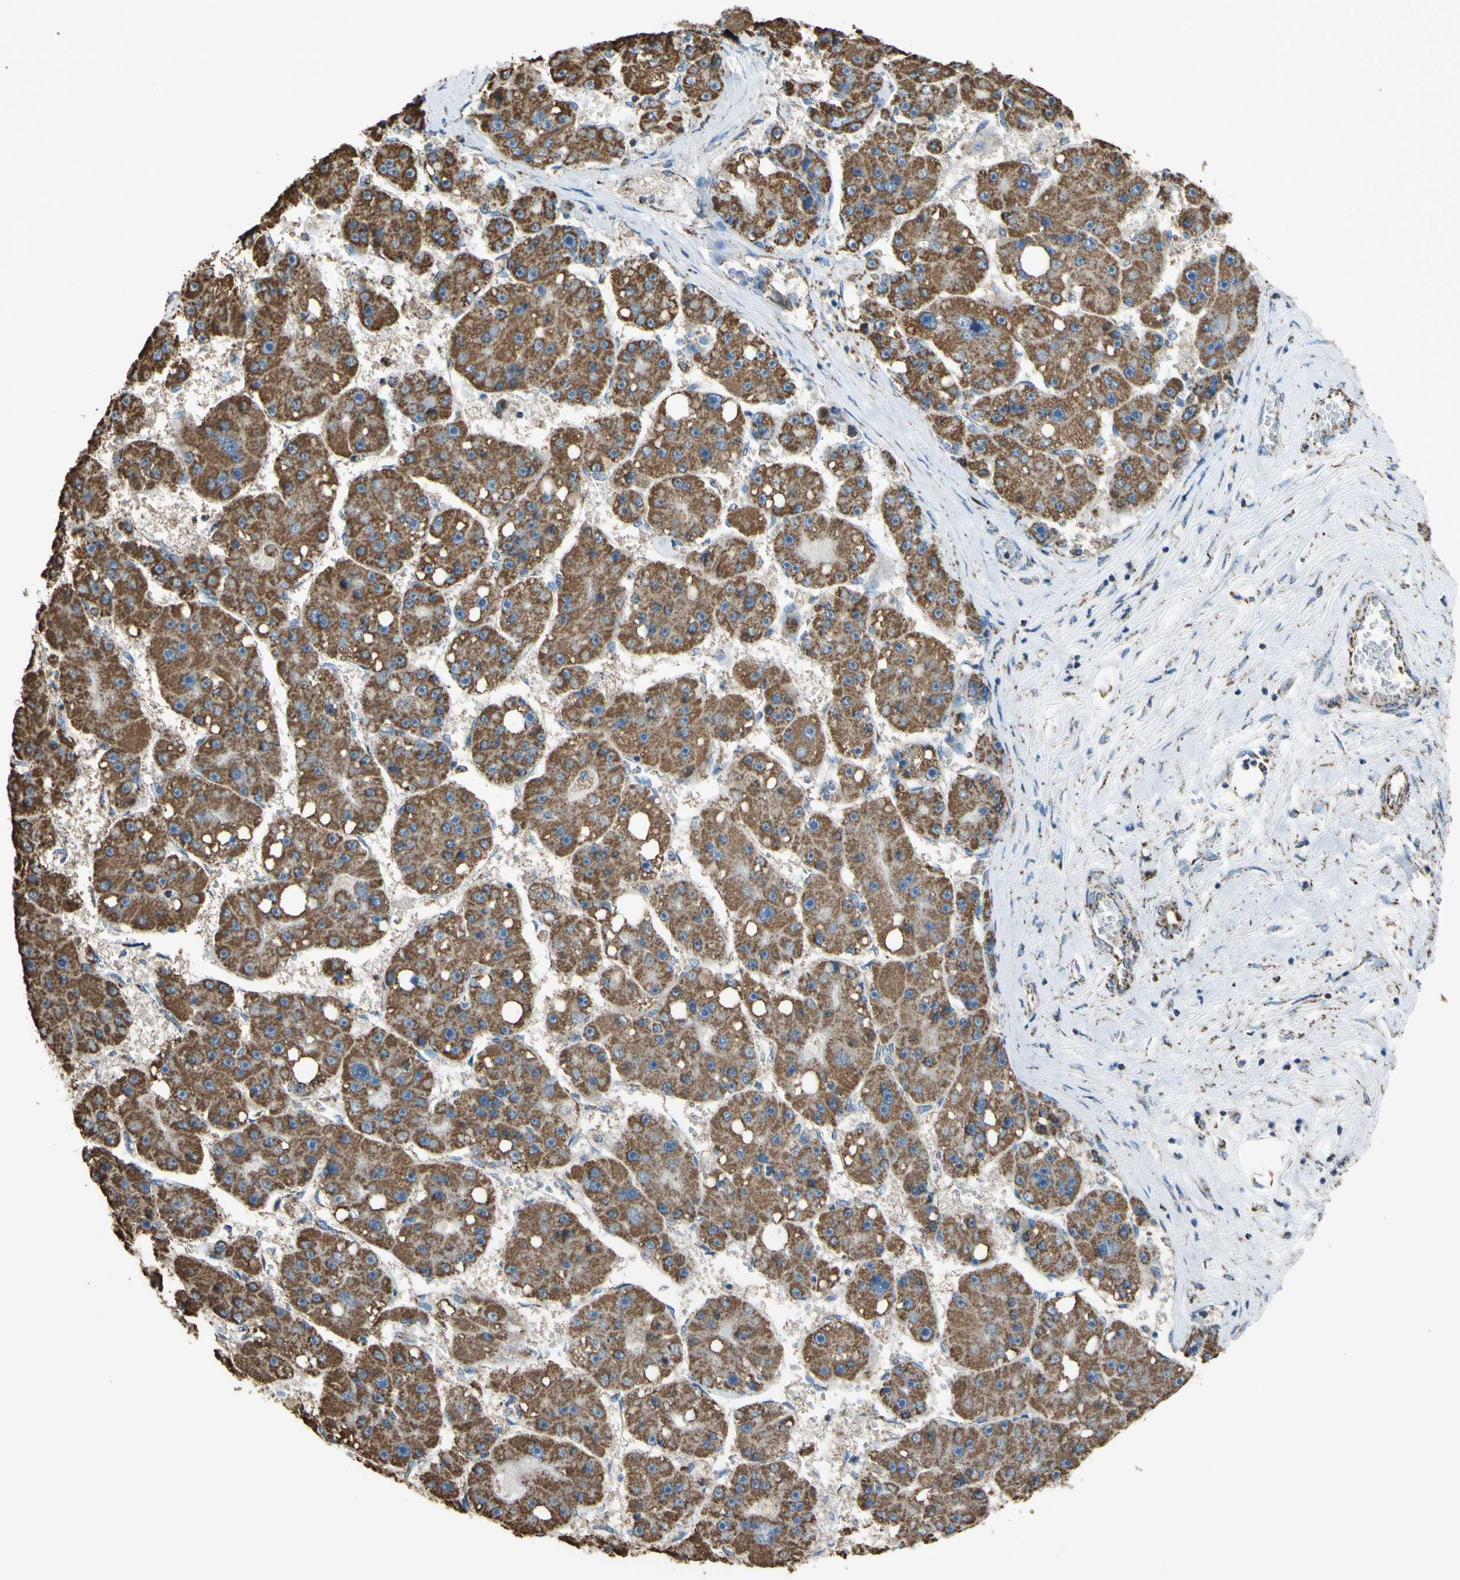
{"staining": {"intensity": "moderate", "quantity": ">75%", "location": "cytoplasmic/membranous"}, "tissue": "liver cancer", "cell_type": "Tumor cells", "image_type": "cancer", "snomed": [{"axis": "morphology", "description": "Carcinoma, Hepatocellular, NOS"}, {"axis": "topography", "description": "Liver"}], "caption": "Immunohistochemical staining of human hepatocellular carcinoma (liver) reveals medium levels of moderate cytoplasmic/membranous protein expression in approximately >75% of tumor cells.", "gene": "CMKLR2", "patient": {"sex": "female", "age": 61}}